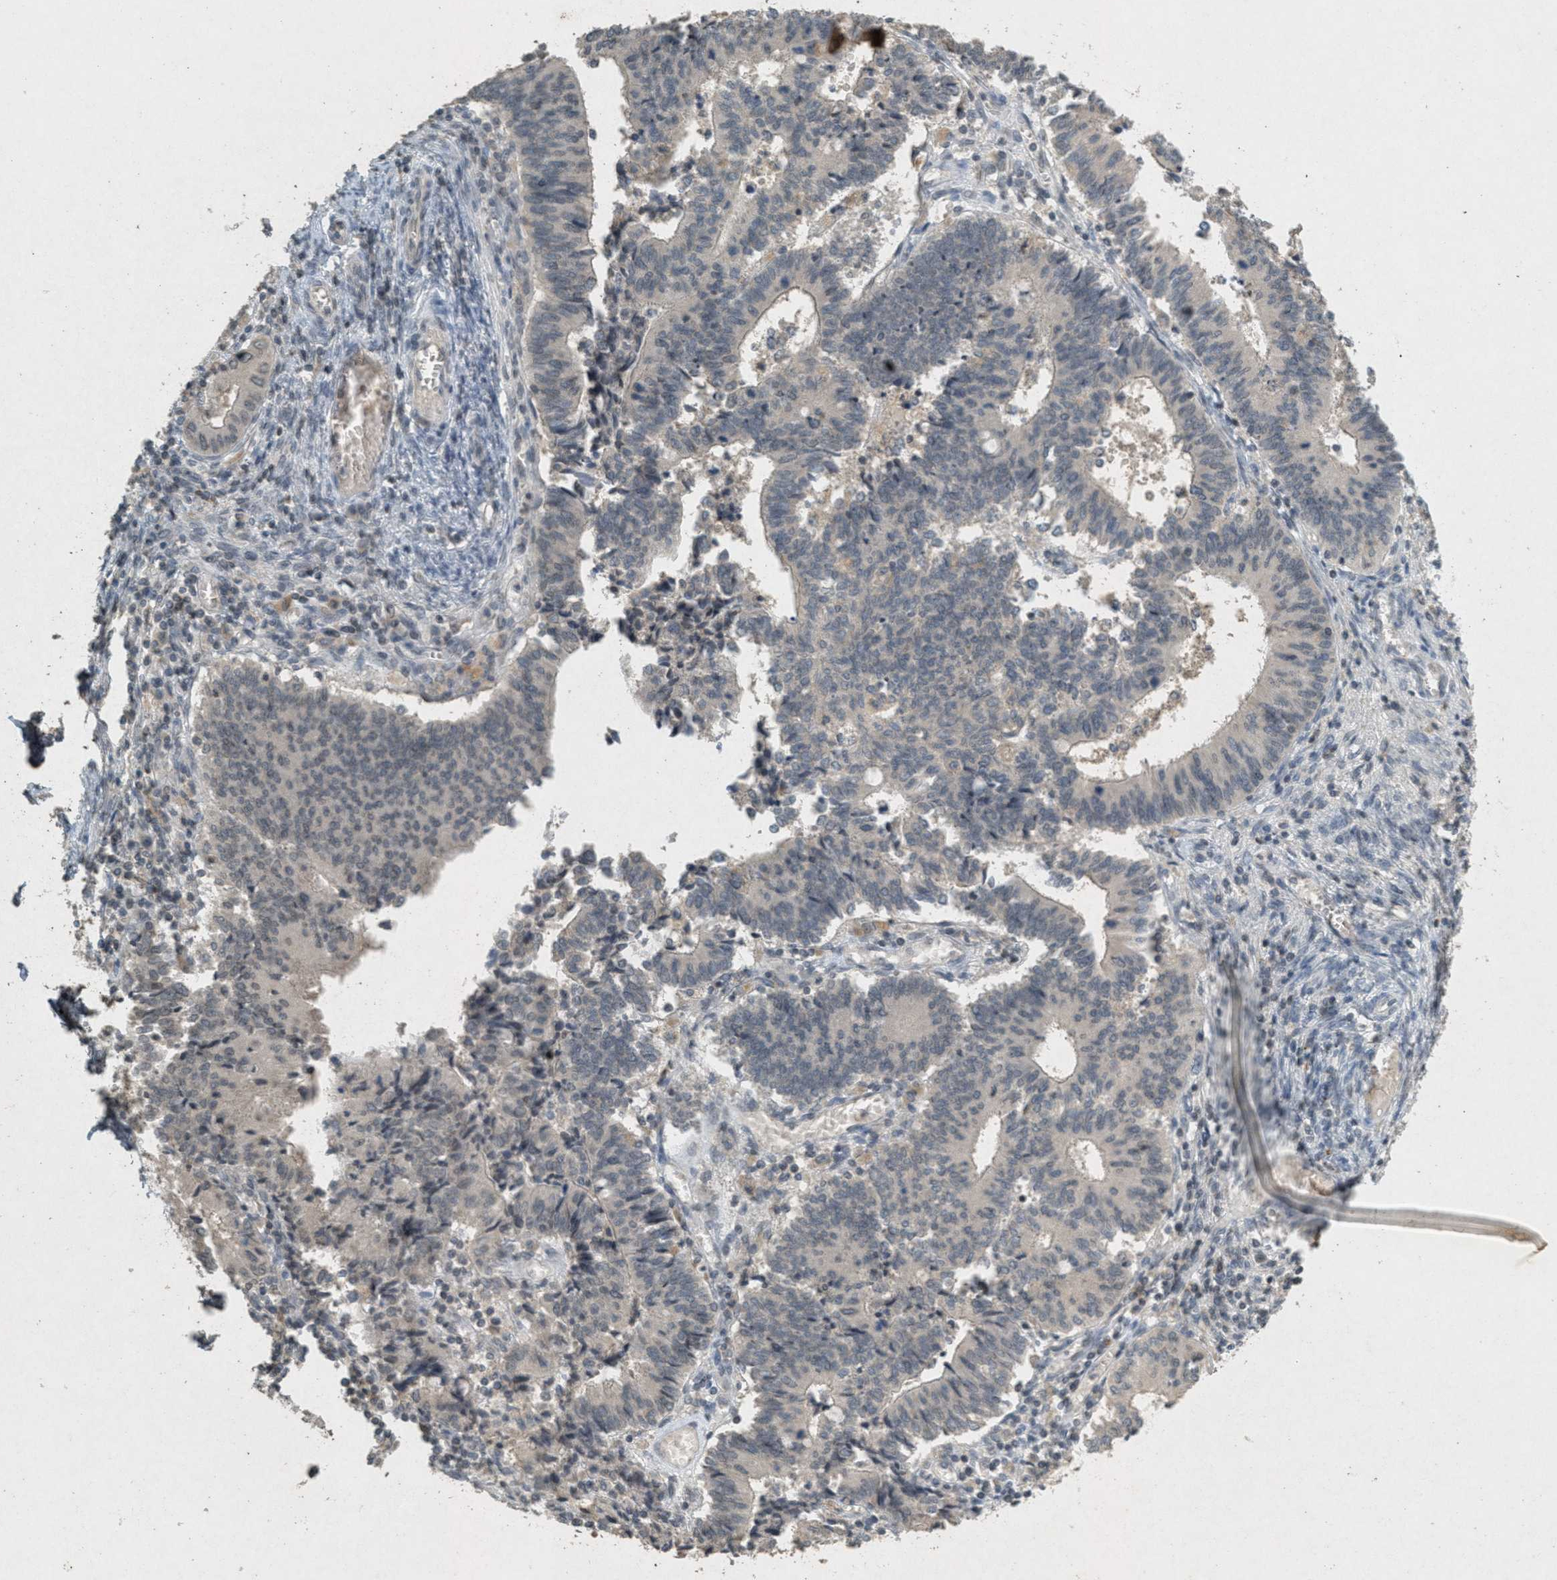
{"staining": {"intensity": "negative", "quantity": "none", "location": "none"}, "tissue": "cervical cancer", "cell_type": "Tumor cells", "image_type": "cancer", "snomed": [{"axis": "morphology", "description": "Adenocarcinoma, NOS"}, {"axis": "topography", "description": "Cervix"}], "caption": "The IHC photomicrograph has no significant expression in tumor cells of adenocarcinoma (cervical) tissue.", "gene": "ABHD6", "patient": {"sex": "female", "age": 44}}